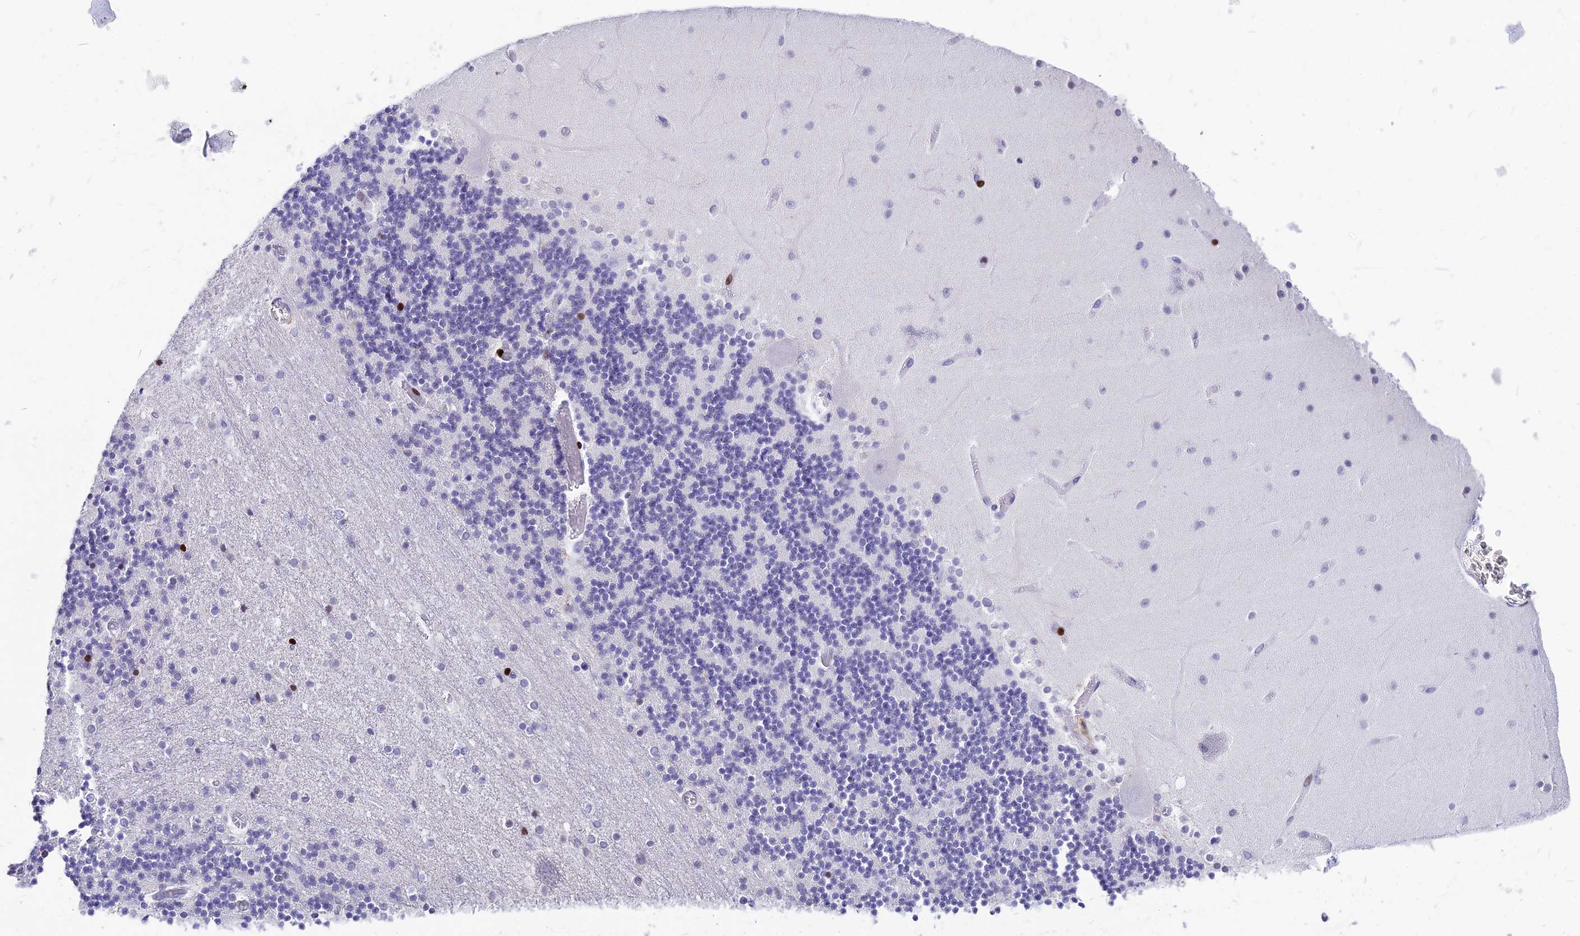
{"staining": {"intensity": "negative", "quantity": "none", "location": "none"}, "tissue": "cerebellum", "cell_type": "Cells in granular layer", "image_type": "normal", "snomed": [{"axis": "morphology", "description": "Normal tissue, NOS"}, {"axis": "topography", "description": "Cerebellum"}], "caption": "This is an immunohistochemistry image of unremarkable cerebellum. There is no staining in cells in granular layer.", "gene": "PRPS1", "patient": {"sex": "female", "age": 28}}